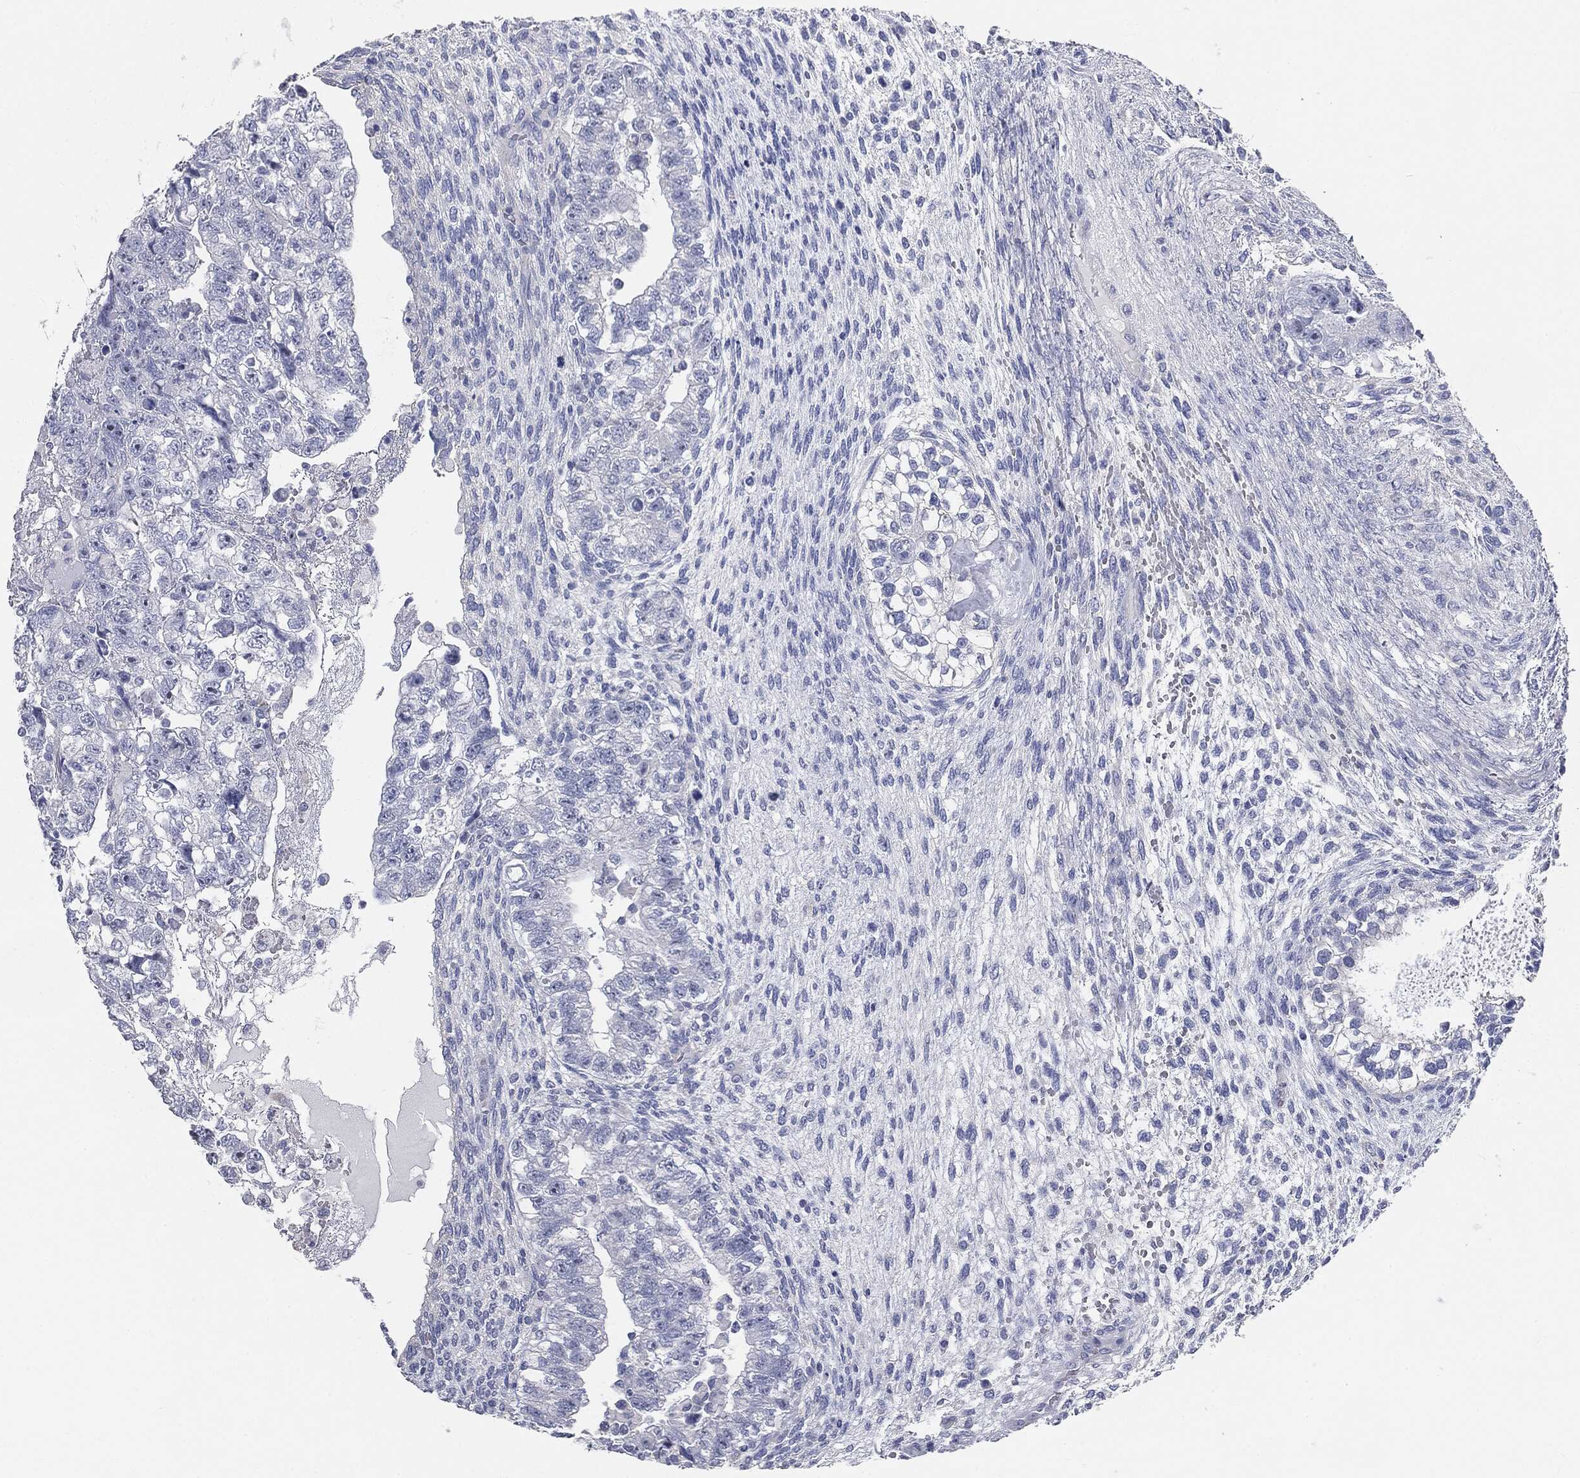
{"staining": {"intensity": "negative", "quantity": "none", "location": "none"}, "tissue": "testis cancer", "cell_type": "Tumor cells", "image_type": "cancer", "snomed": [{"axis": "morphology", "description": "Normal tissue, NOS"}, {"axis": "morphology", "description": "Carcinoma, Embryonal, NOS"}, {"axis": "topography", "description": "Testis"}], "caption": "An immunohistochemistry image of testis cancer is shown. There is no staining in tumor cells of testis cancer.", "gene": "CUZD1", "patient": {"sex": "male", "age": 36}}